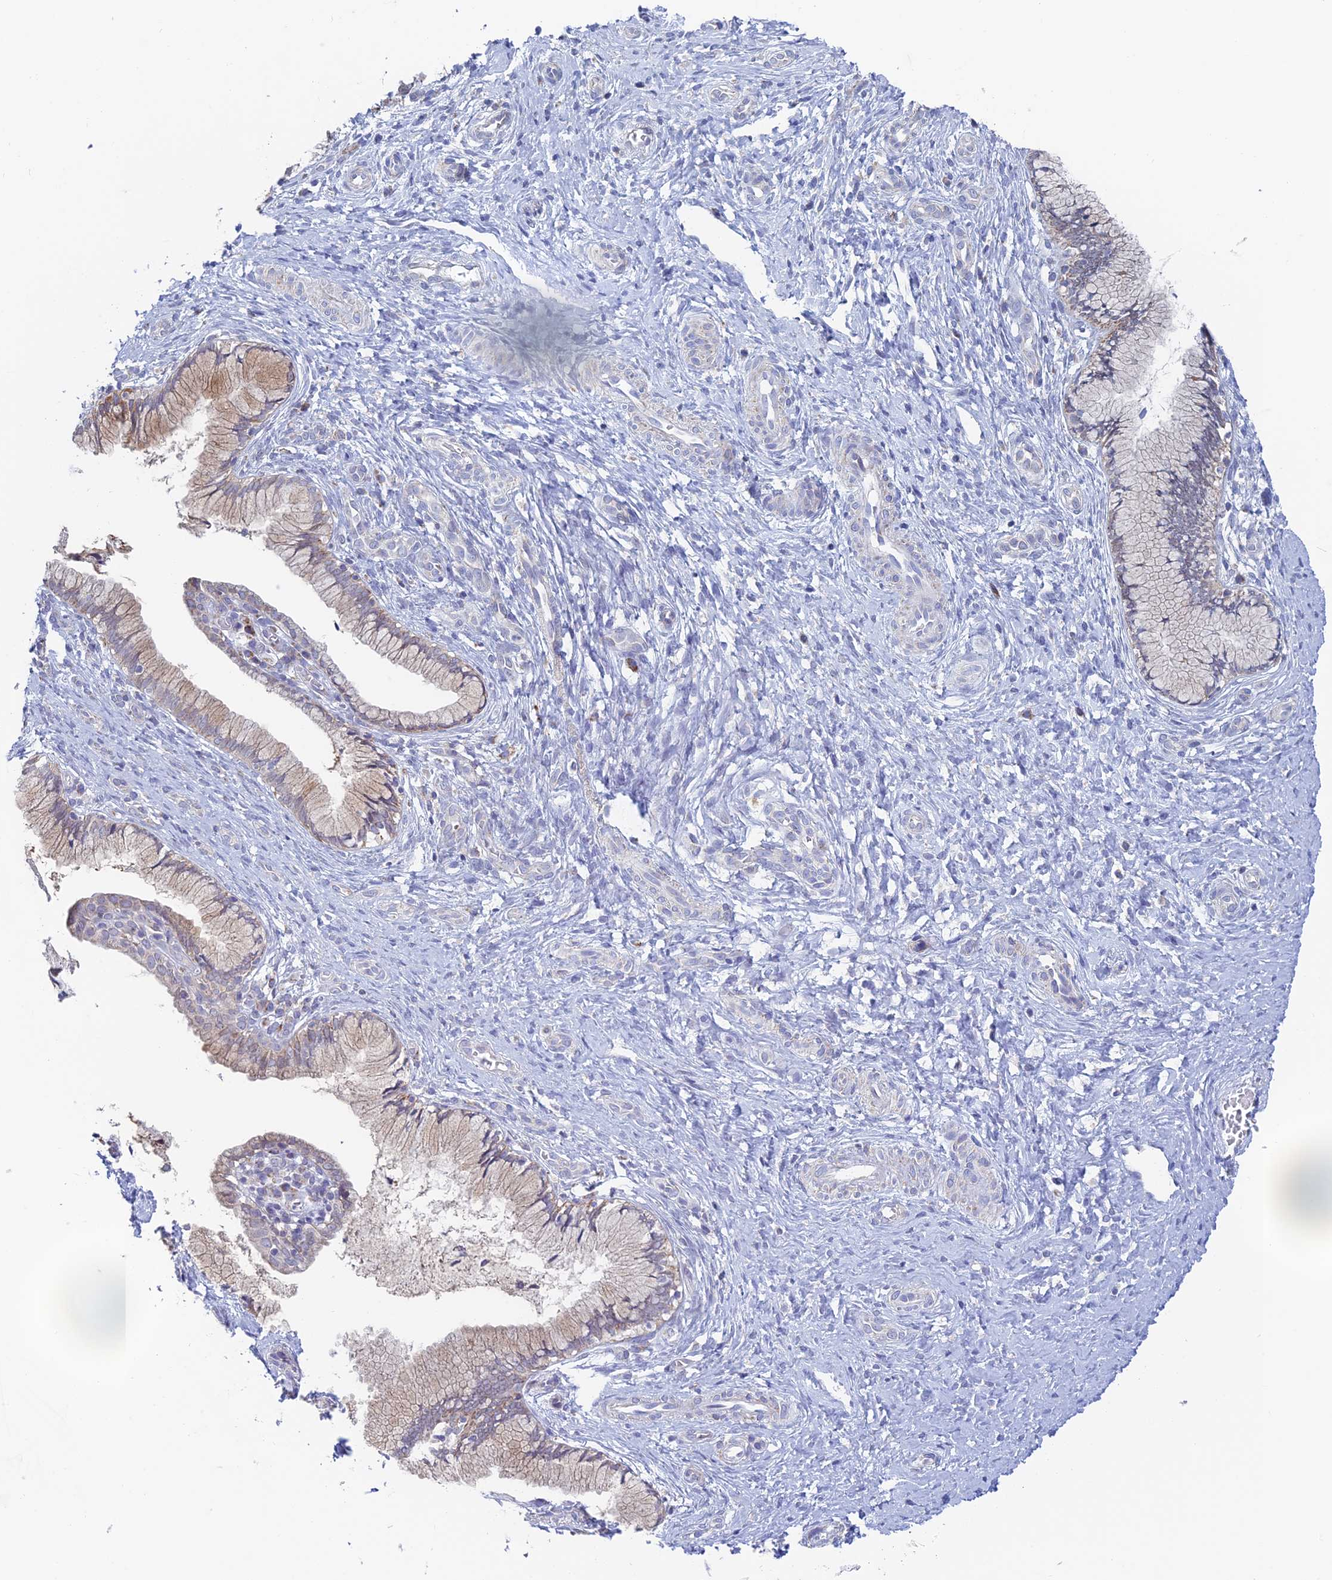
{"staining": {"intensity": "weak", "quantity": "25%-75%", "location": "cytoplasmic/membranous"}, "tissue": "cervix", "cell_type": "Glandular cells", "image_type": "normal", "snomed": [{"axis": "morphology", "description": "Normal tissue, NOS"}, {"axis": "topography", "description": "Cervix"}], "caption": "Cervix stained with IHC exhibits weak cytoplasmic/membranous staining in approximately 25%-75% of glandular cells.", "gene": "REXO5", "patient": {"sex": "female", "age": 36}}